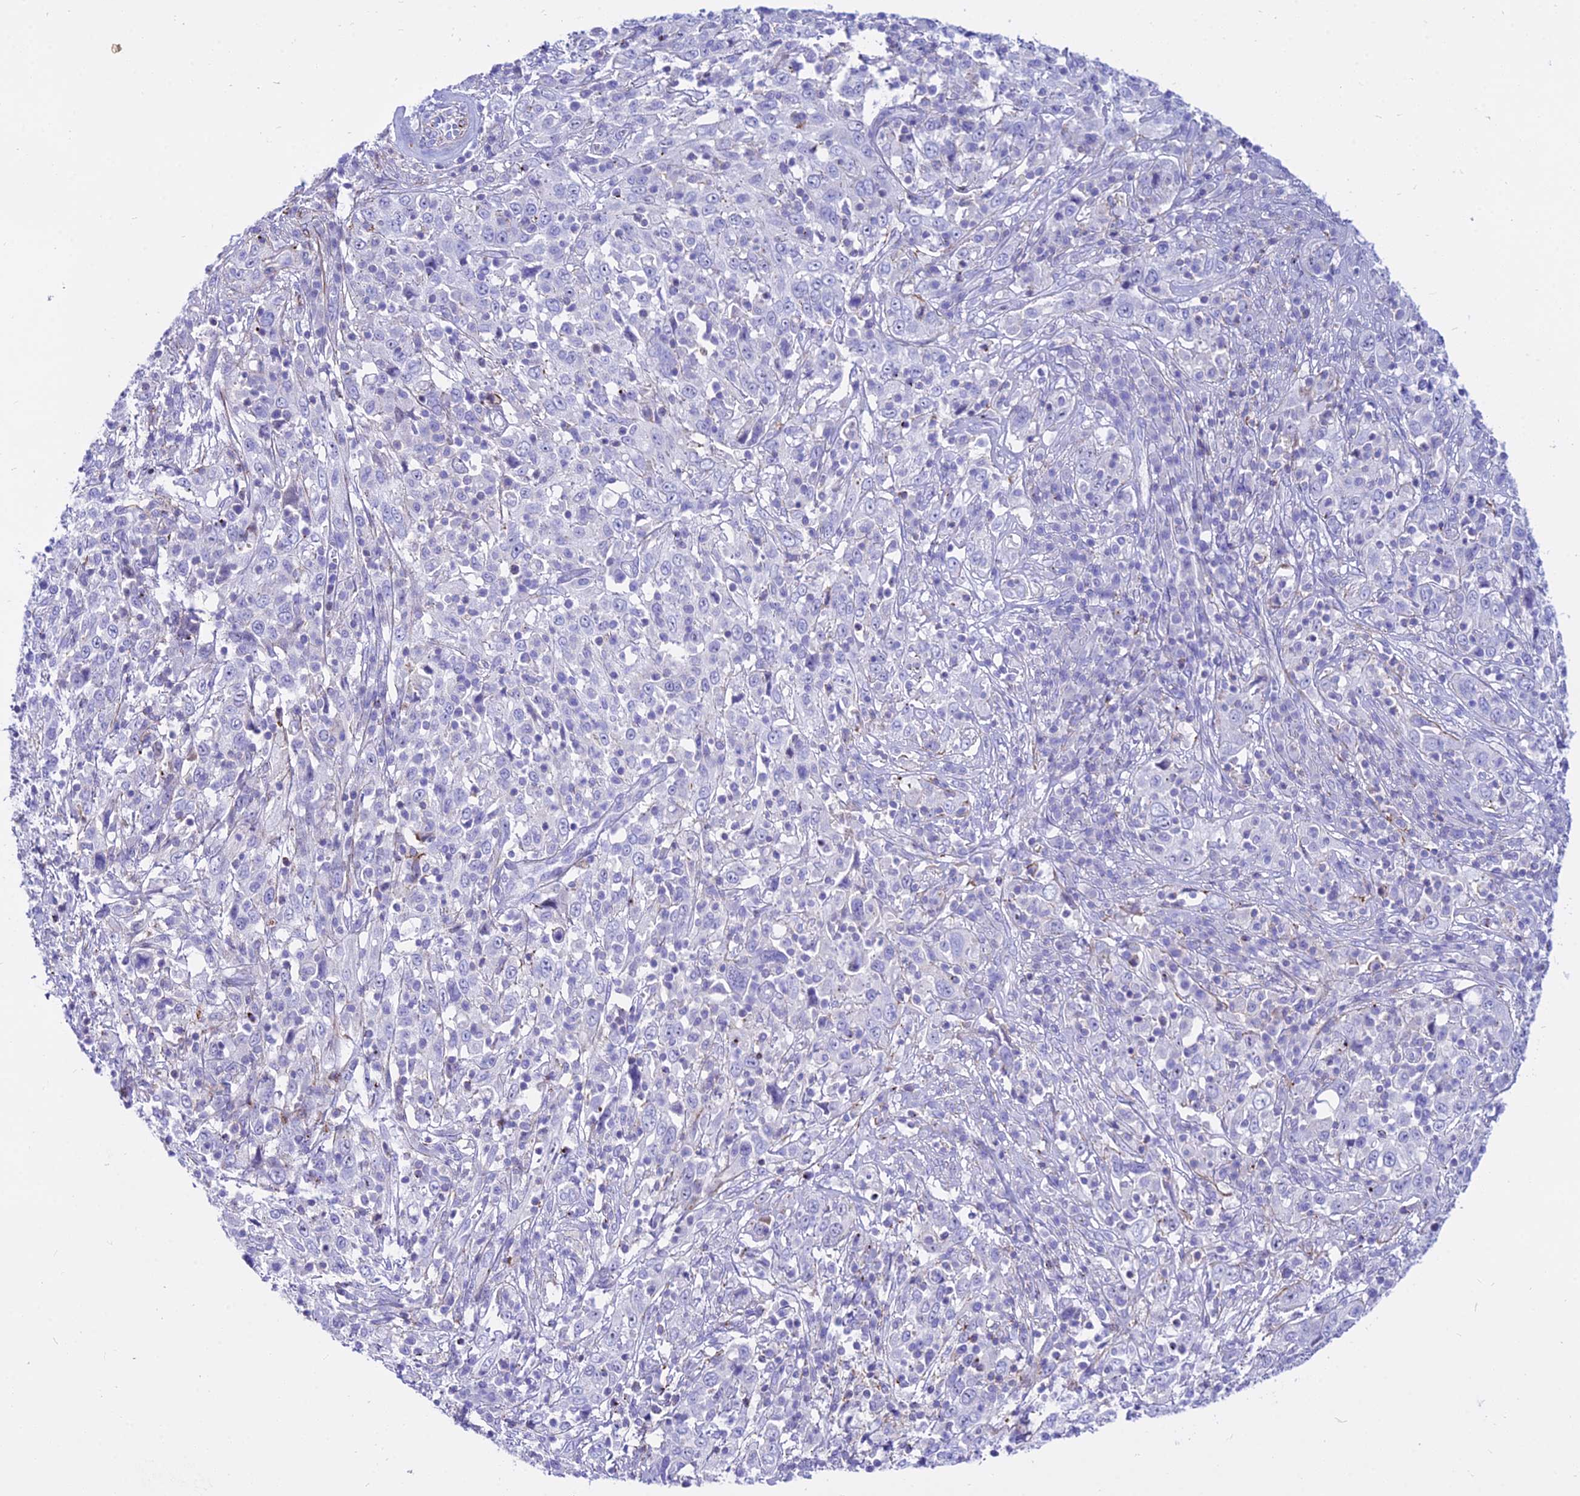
{"staining": {"intensity": "negative", "quantity": "none", "location": "none"}, "tissue": "cervical cancer", "cell_type": "Tumor cells", "image_type": "cancer", "snomed": [{"axis": "morphology", "description": "Squamous cell carcinoma, NOS"}, {"axis": "topography", "description": "Cervix"}], "caption": "Cervical squamous cell carcinoma was stained to show a protein in brown. There is no significant staining in tumor cells.", "gene": "DLX1", "patient": {"sex": "female", "age": 46}}